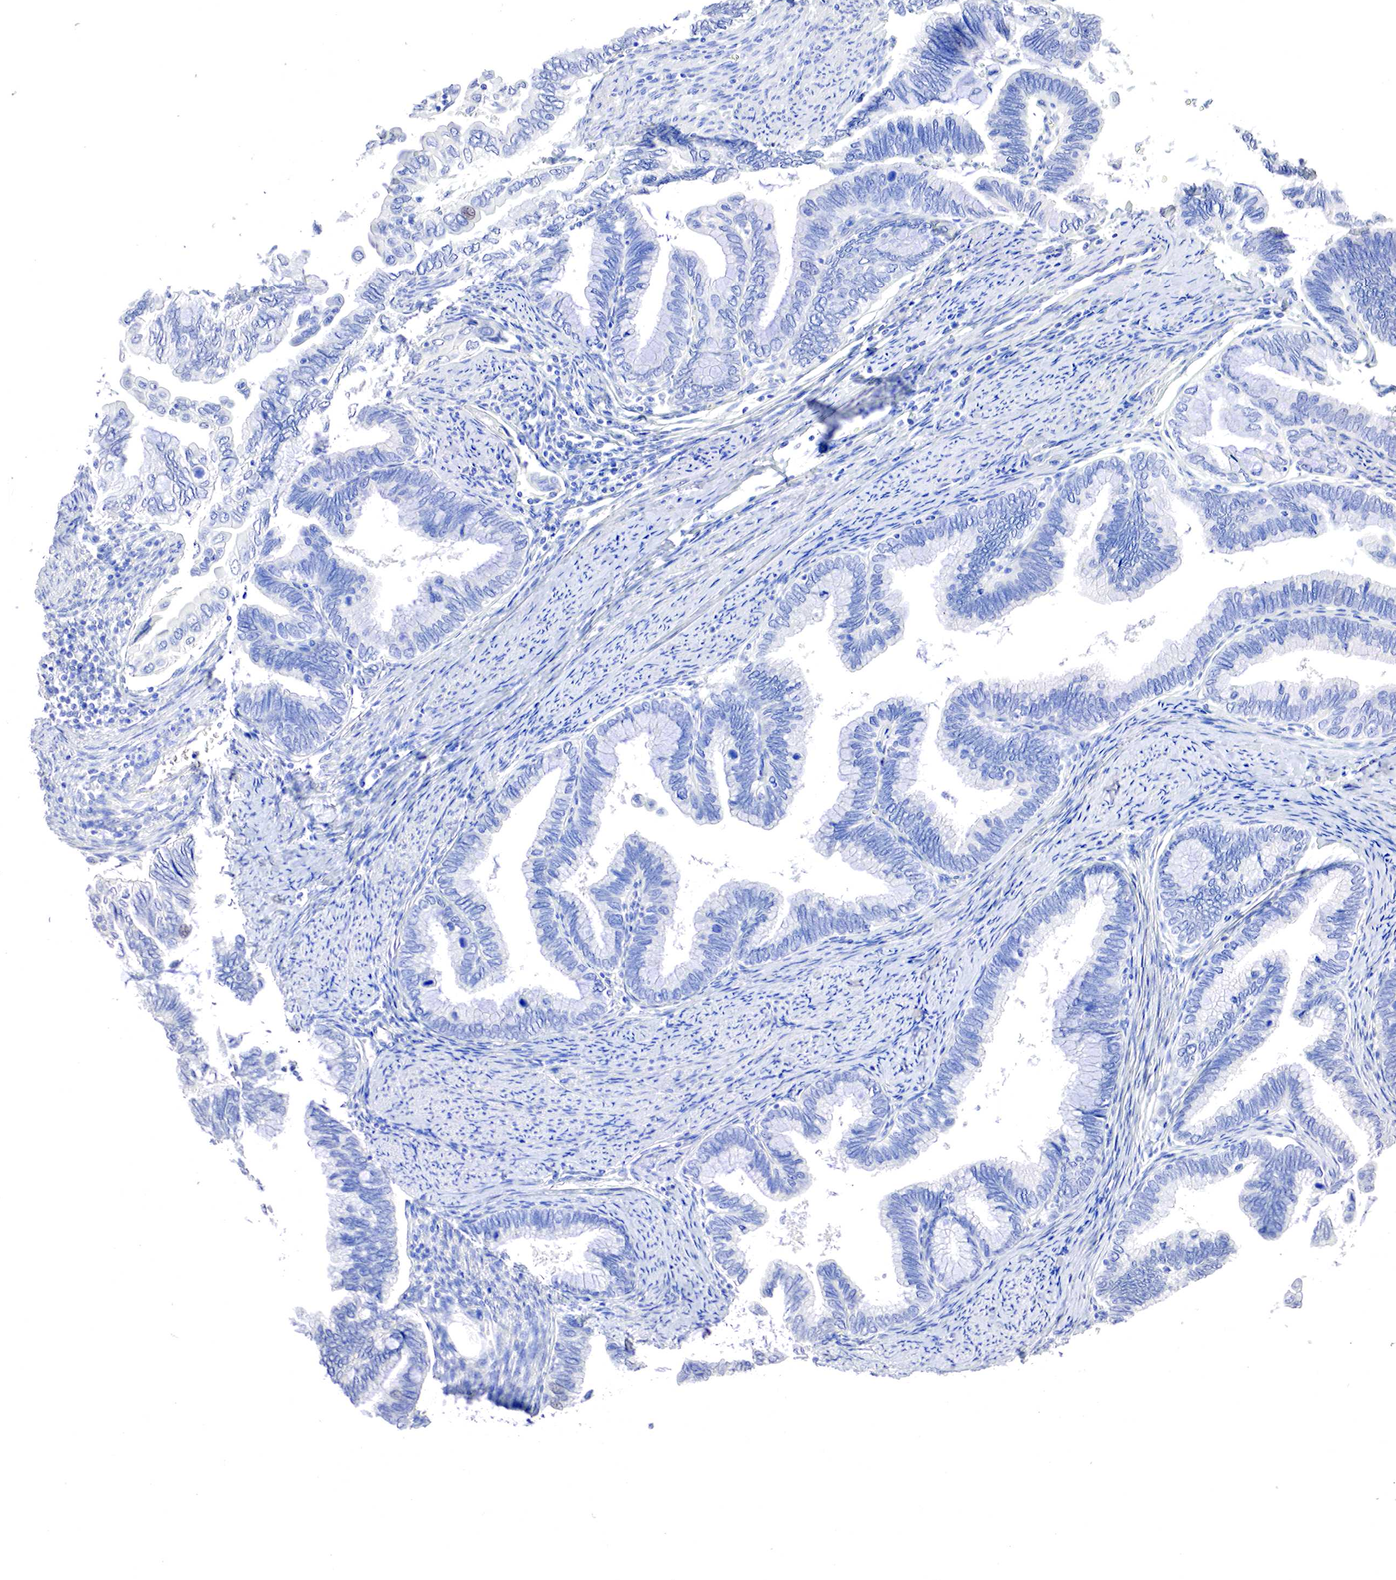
{"staining": {"intensity": "negative", "quantity": "none", "location": "none"}, "tissue": "cervical cancer", "cell_type": "Tumor cells", "image_type": "cancer", "snomed": [{"axis": "morphology", "description": "Adenocarcinoma, NOS"}, {"axis": "topography", "description": "Cervix"}], "caption": "Human cervical cancer (adenocarcinoma) stained for a protein using IHC displays no positivity in tumor cells.", "gene": "OTC", "patient": {"sex": "female", "age": 49}}